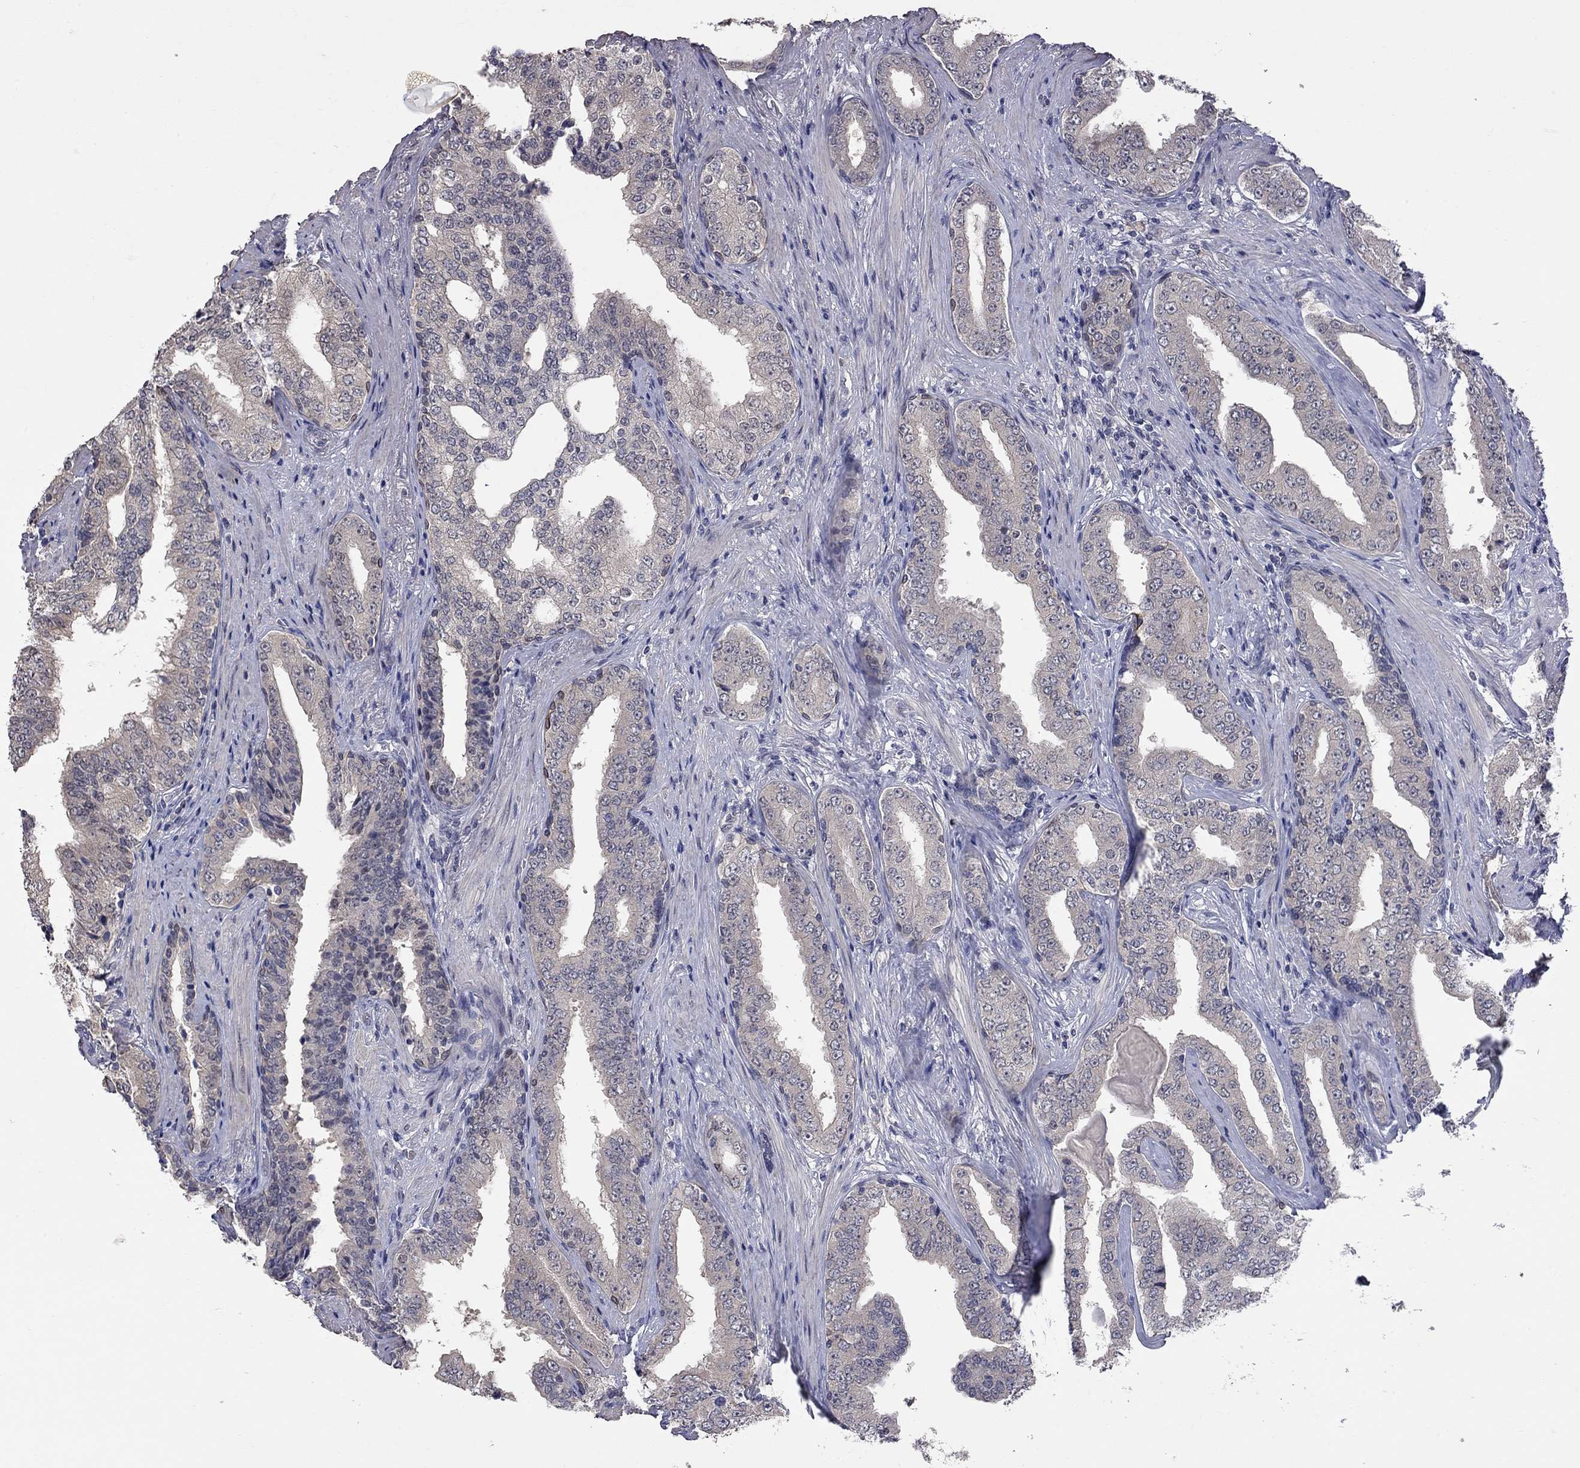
{"staining": {"intensity": "negative", "quantity": "none", "location": "none"}, "tissue": "prostate cancer", "cell_type": "Tumor cells", "image_type": "cancer", "snomed": [{"axis": "morphology", "description": "Adenocarcinoma, Low grade"}, {"axis": "topography", "description": "Prostate and seminal vesicle, NOS"}], "caption": "This is an IHC photomicrograph of prostate cancer. There is no staining in tumor cells.", "gene": "FABP12", "patient": {"sex": "male", "age": 61}}